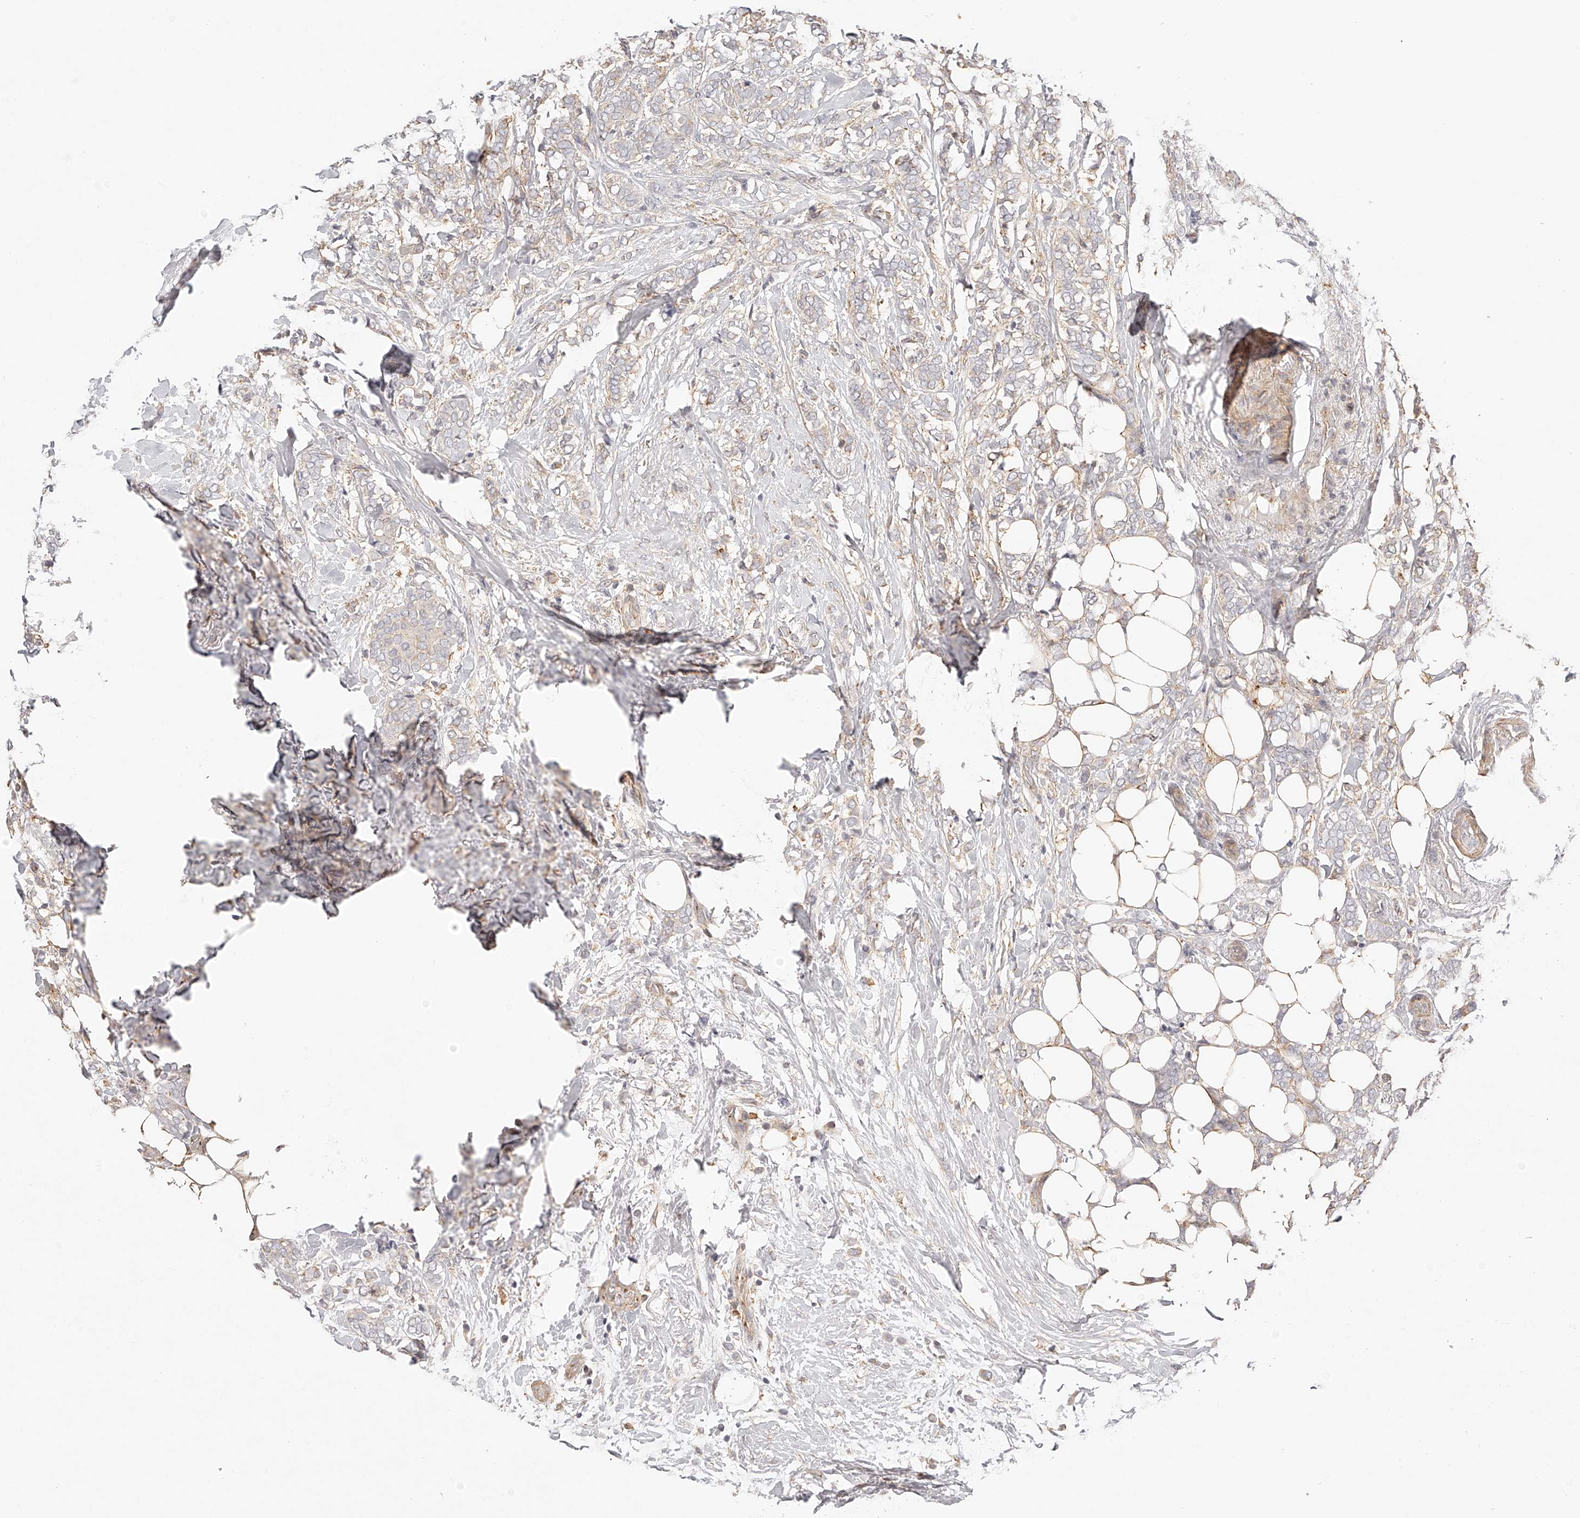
{"staining": {"intensity": "negative", "quantity": "none", "location": "none"}, "tissue": "breast cancer", "cell_type": "Tumor cells", "image_type": "cancer", "snomed": [{"axis": "morphology", "description": "Lobular carcinoma"}, {"axis": "topography", "description": "Breast"}], "caption": "Photomicrograph shows no significant protein positivity in tumor cells of lobular carcinoma (breast).", "gene": "SYNC", "patient": {"sex": "female", "age": 50}}